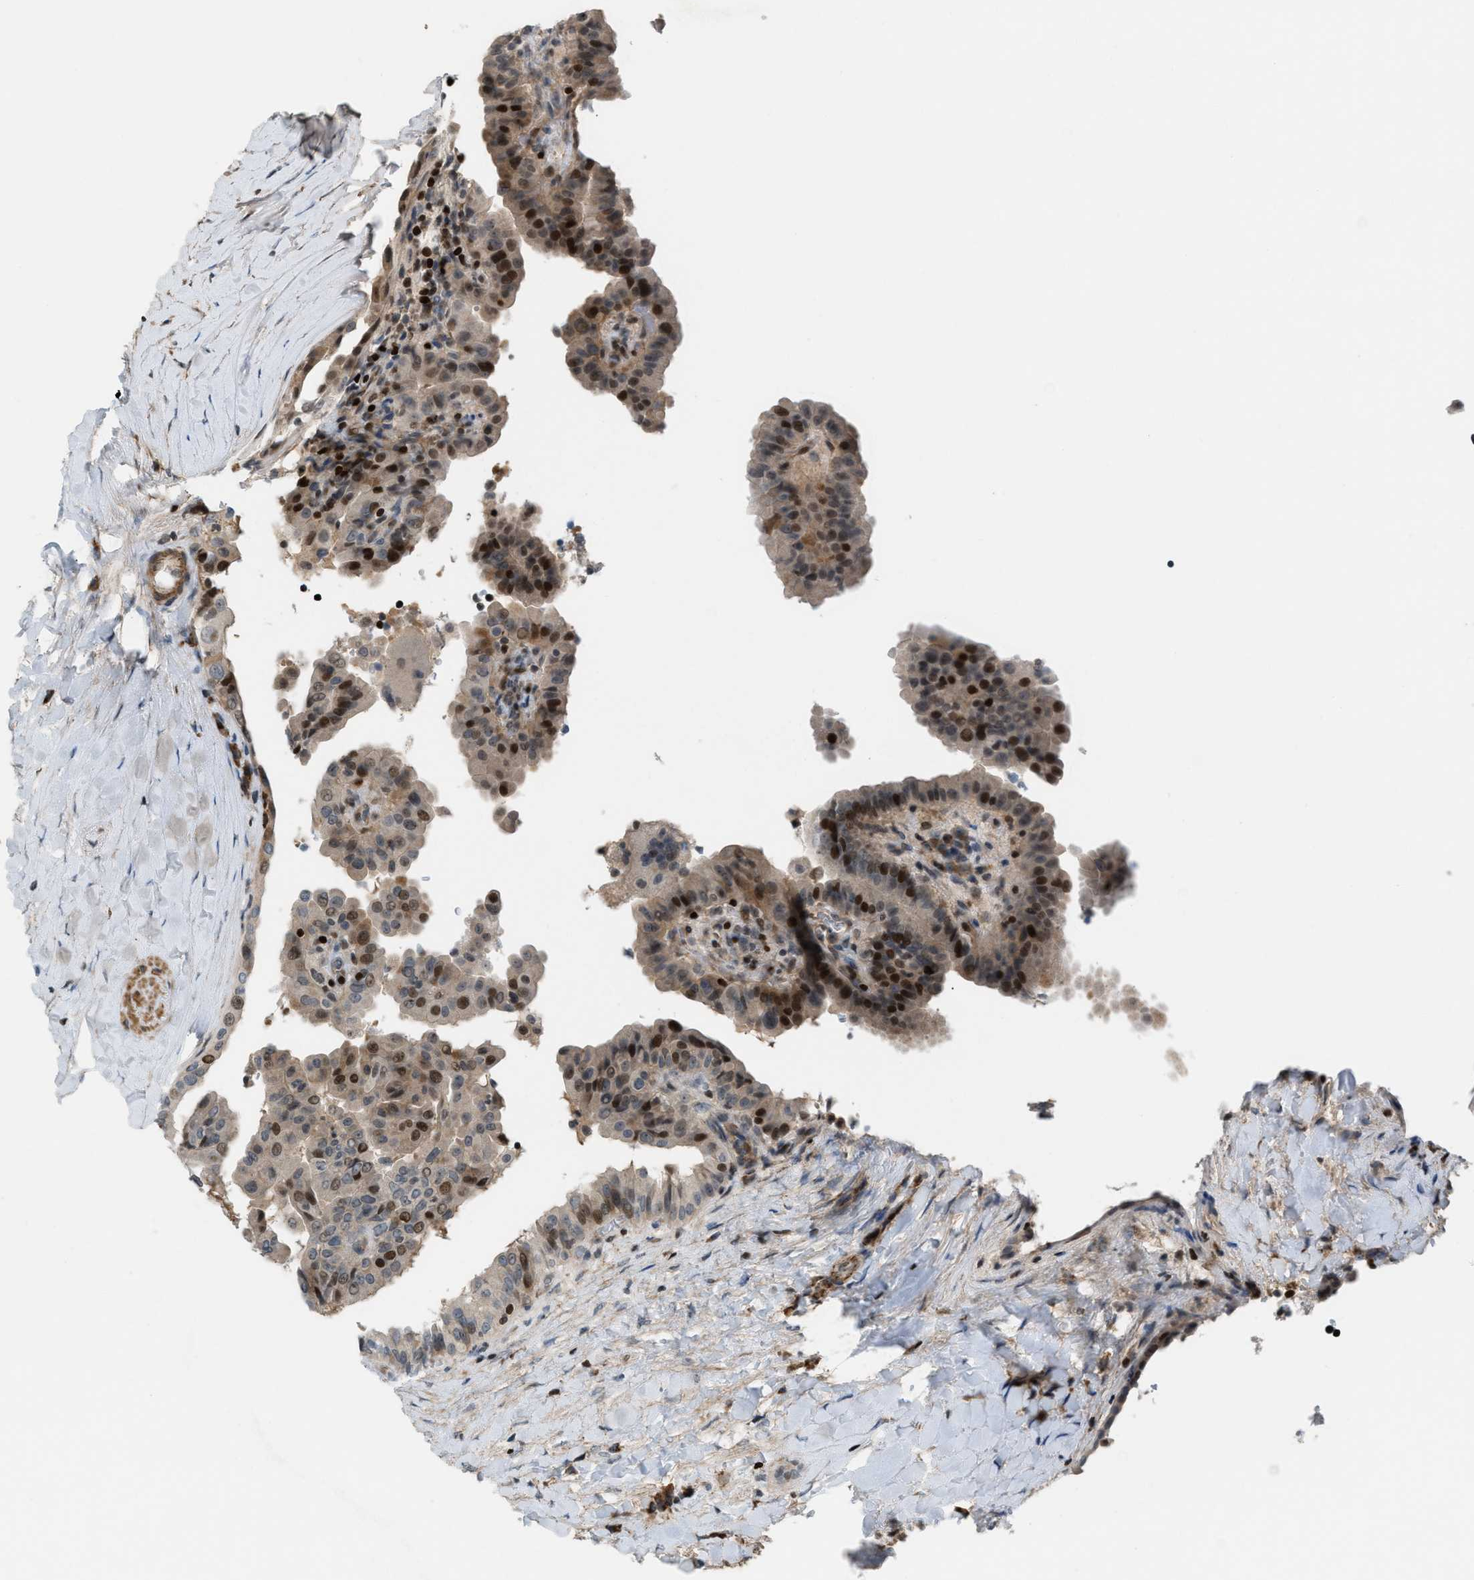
{"staining": {"intensity": "moderate", "quantity": "25%-75%", "location": "cytoplasmic/membranous,nuclear"}, "tissue": "thyroid cancer", "cell_type": "Tumor cells", "image_type": "cancer", "snomed": [{"axis": "morphology", "description": "Papillary adenocarcinoma, NOS"}, {"axis": "topography", "description": "Thyroid gland"}], "caption": "Immunohistochemistry staining of papillary adenocarcinoma (thyroid), which exhibits medium levels of moderate cytoplasmic/membranous and nuclear staining in about 25%-75% of tumor cells indicating moderate cytoplasmic/membranous and nuclear protein expression. The staining was performed using DAB (brown) for protein detection and nuclei were counterstained in hematoxylin (blue).", "gene": "ZNF276", "patient": {"sex": "male", "age": 33}}